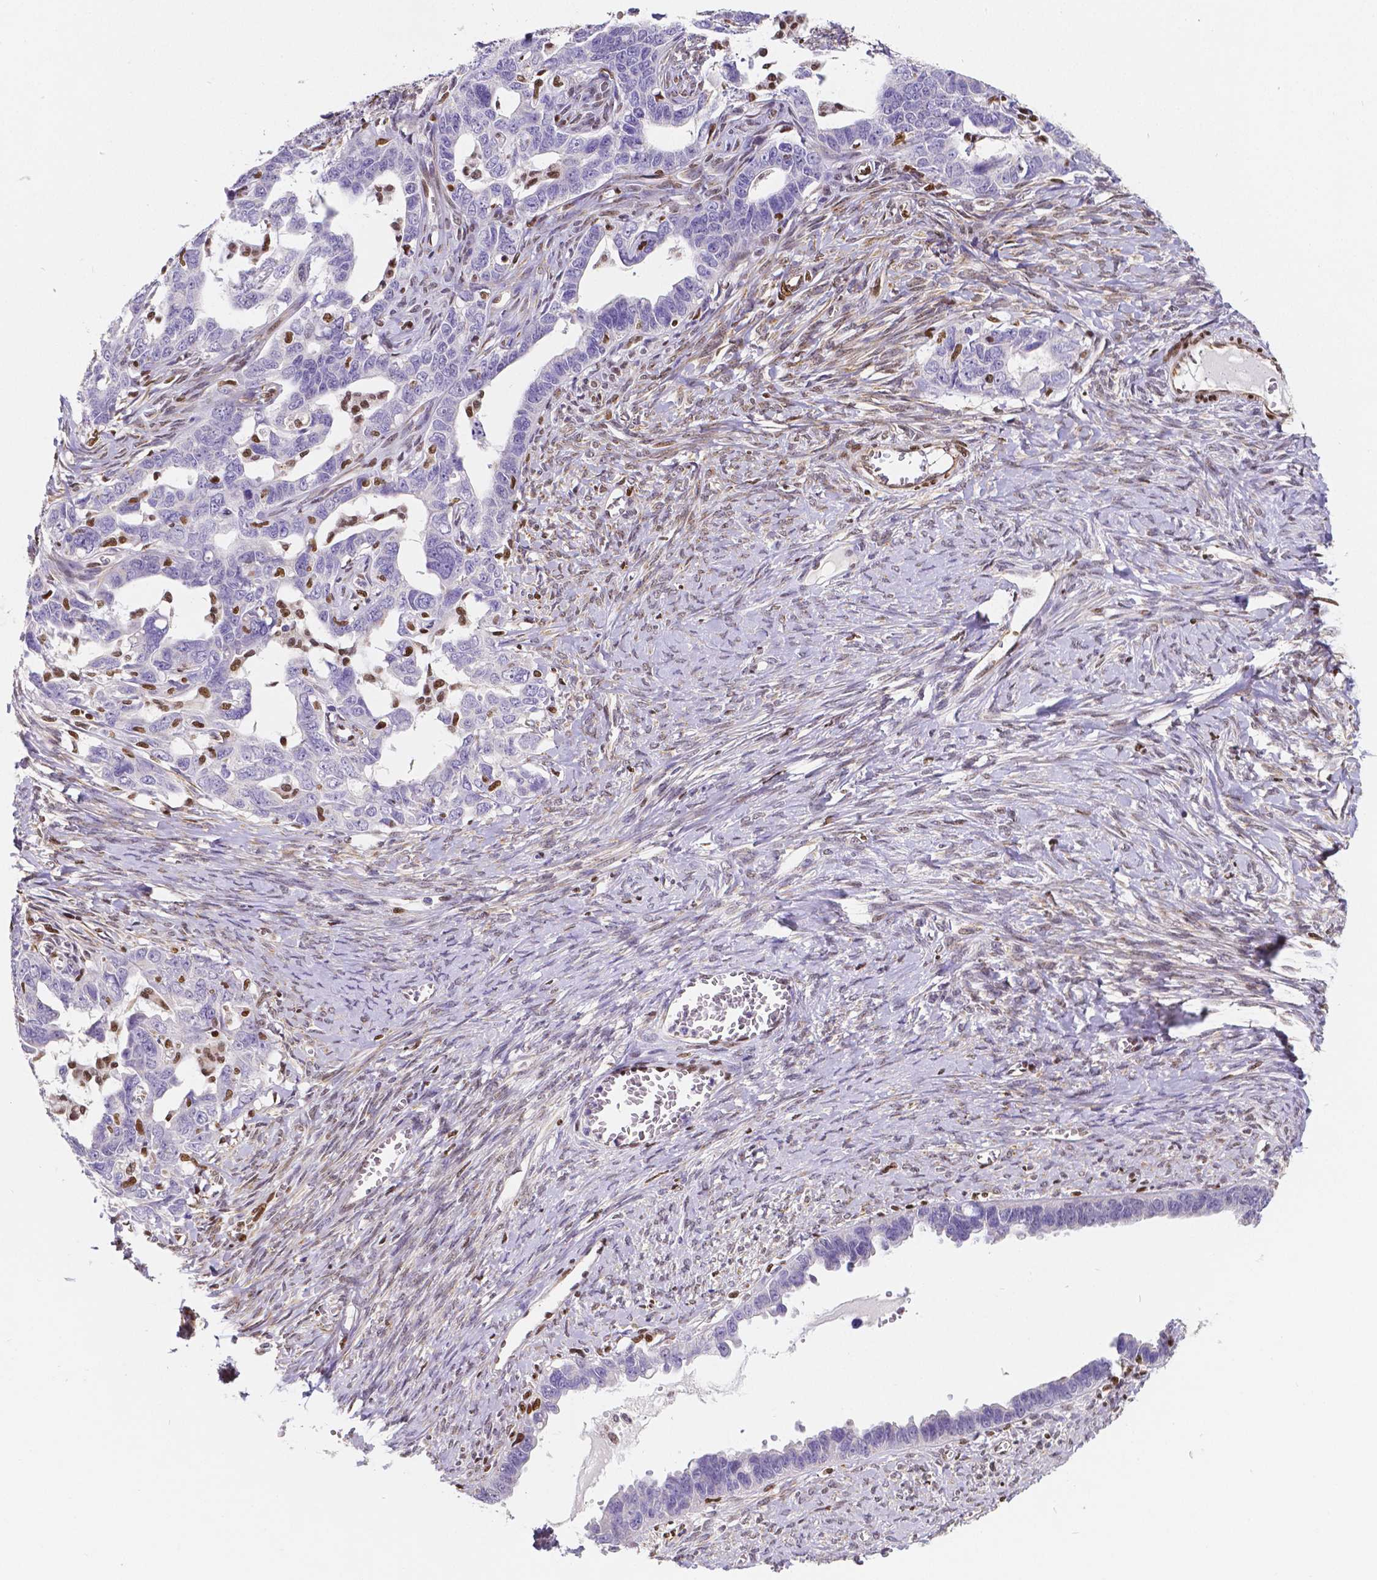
{"staining": {"intensity": "negative", "quantity": "none", "location": "none"}, "tissue": "ovarian cancer", "cell_type": "Tumor cells", "image_type": "cancer", "snomed": [{"axis": "morphology", "description": "Cystadenocarcinoma, serous, NOS"}, {"axis": "topography", "description": "Ovary"}], "caption": "Ovarian cancer was stained to show a protein in brown. There is no significant positivity in tumor cells. (DAB (3,3'-diaminobenzidine) IHC, high magnification).", "gene": "MEF2C", "patient": {"sex": "female", "age": 69}}